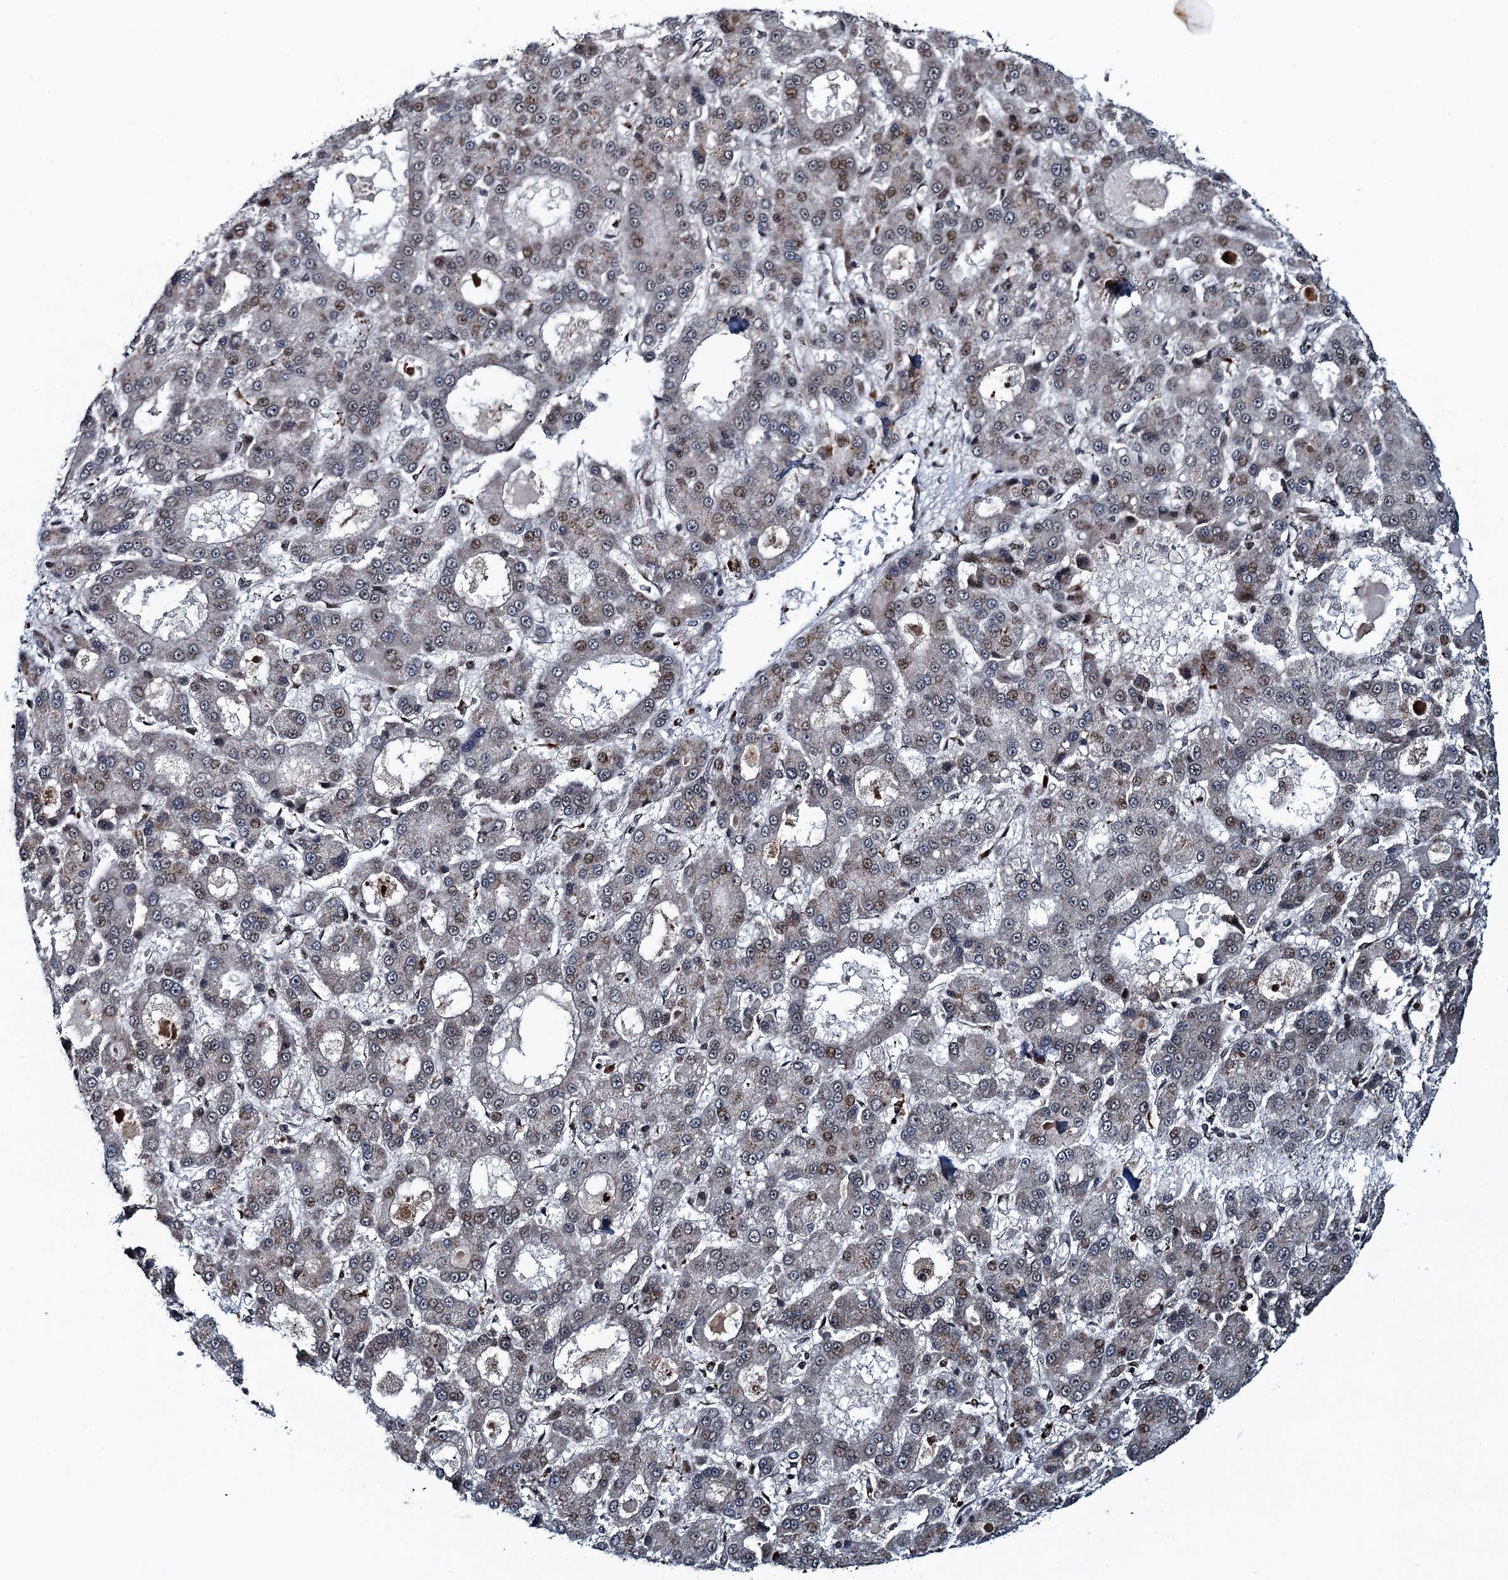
{"staining": {"intensity": "moderate", "quantity": "<25%", "location": "nuclear"}, "tissue": "liver cancer", "cell_type": "Tumor cells", "image_type": "cancer", "snomed": [{"axis": "morphology", "description": "Carcinoma, Hepatocellular, NOS"}, {"axis": "topography", "description": "Liver"}], "caption": "A photomicrograph showing moderate nuclear expression in about <25% of tumor cells in liver cancer, as visualized by brown immunohistochemical staining.", "gene": "ATOSA", "patient": {"sex": "male", "age": 70}}